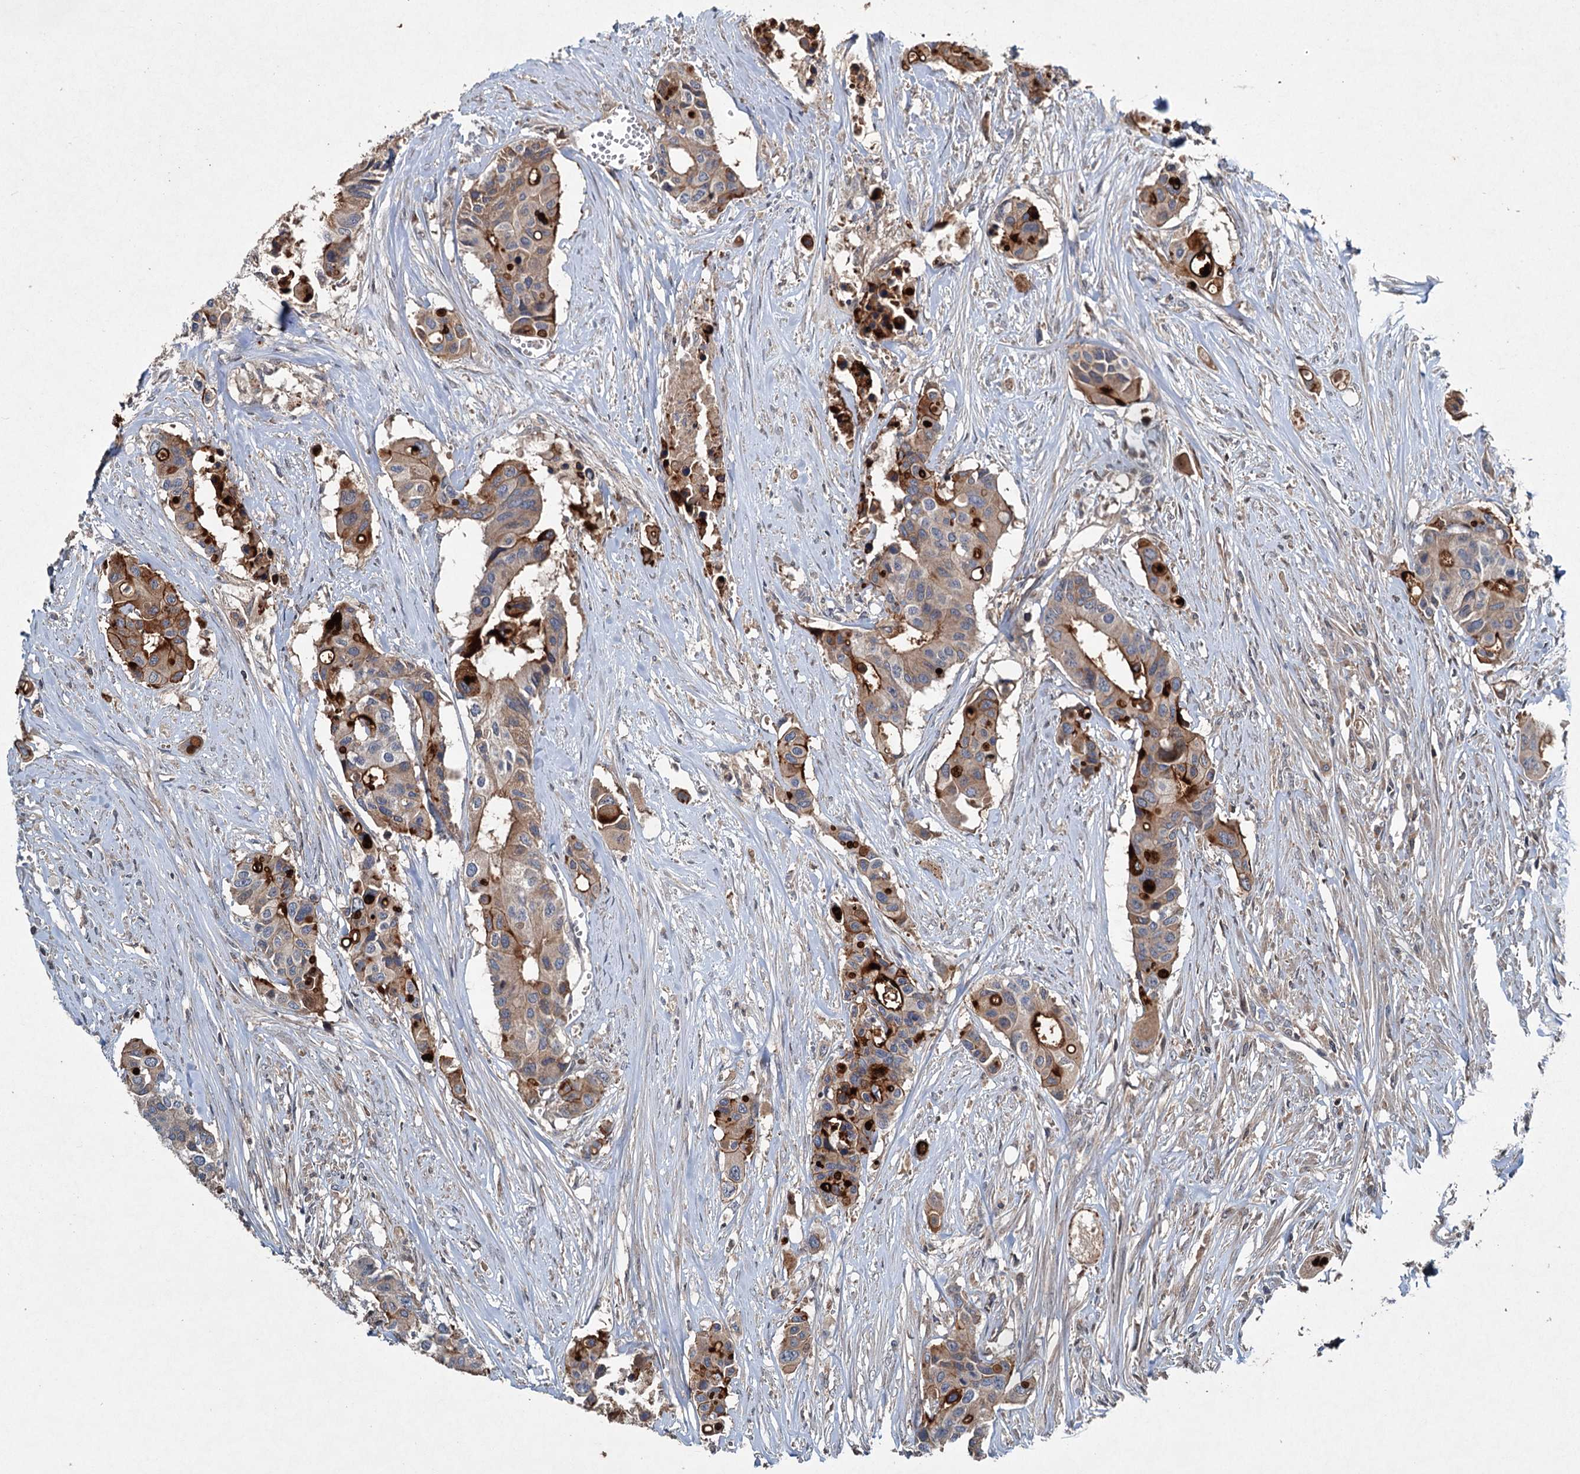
{"staining": {"intensity": "strong", "quantity": "<25%", "location": "cytoplasmic/membranous"}, "tissue": "colorectal cancer", "cell_type": "Tumor cells", "image_type": "cancer", "snomed": [{"axis": "morphology", "description": "Adenocarcinoma, NOS"}, {"axis": "topography", "description": "Colon"}], "caption": "IHC (DAB (3,3'-diaminobenzidine)) staining of colorectal cancer (adenocarcinoma) demonstrates strong cytoplasmic/membranous protein positivity in approximately <25% of tumor cells.", "gene": "TAPBPL", "patient": {"sex": "male", "age": 77}}